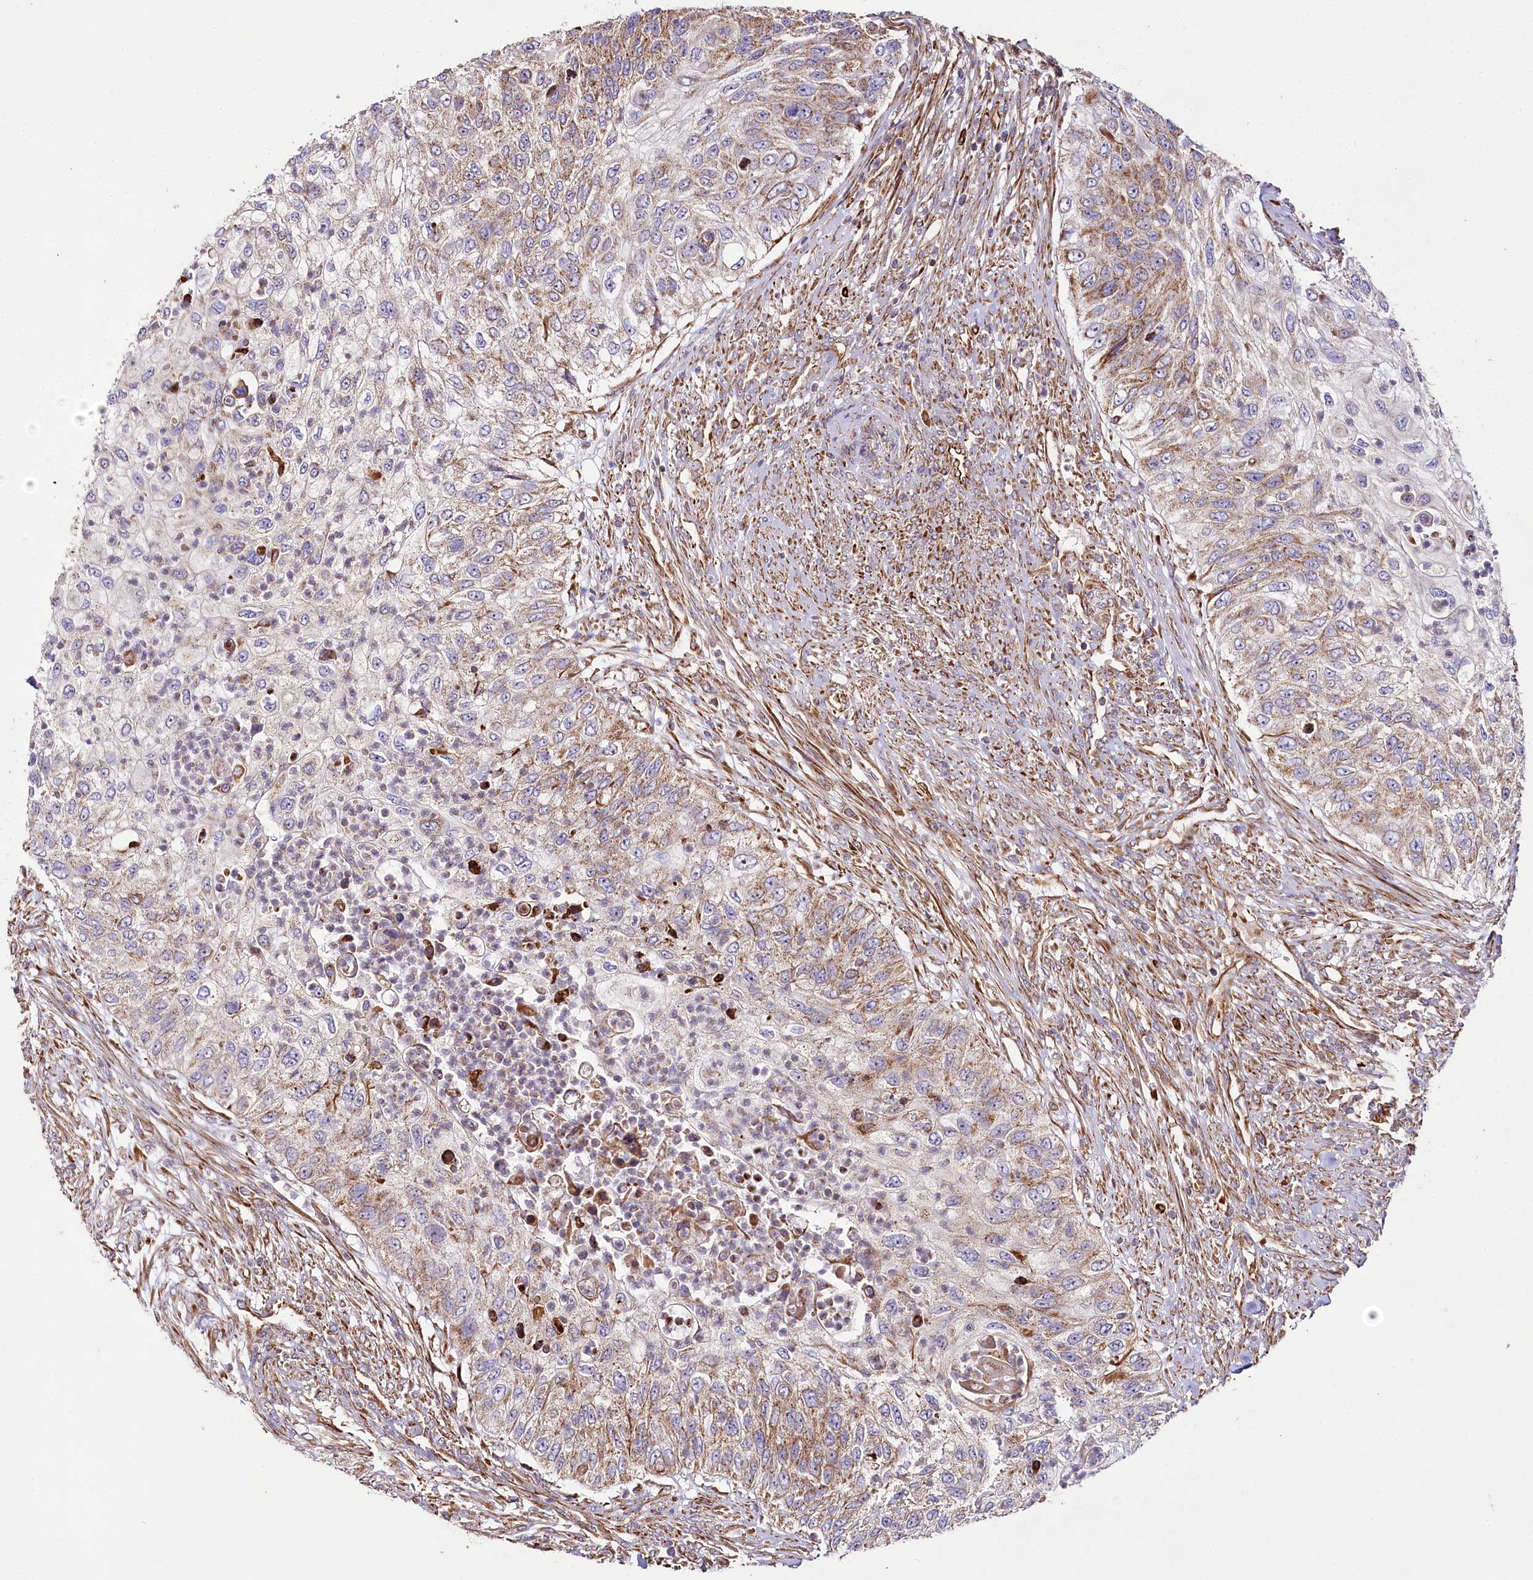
{"staining": {"intensity": "weak", "quantity": ">75%", "location": "cytoplasmic/membranous"}, "tissue": "urothelial cancer", "cell_type": "Tumor cells", "image_type": "cancer", "snomed": [{"axis": "morphology", "description": "Urothelial carcinoma, High grade"}, {"axis": "topography", "description": "Urinary bladder"}], "caption": "The micrograph reveals staining of high-grade urothelial carcinoma, revealing weak cytoplasmic/membranous protein positivity (brown color) within tumor cells.", "gene": "THUMPD3", "patient": {"sex": "female", "age": 60}}